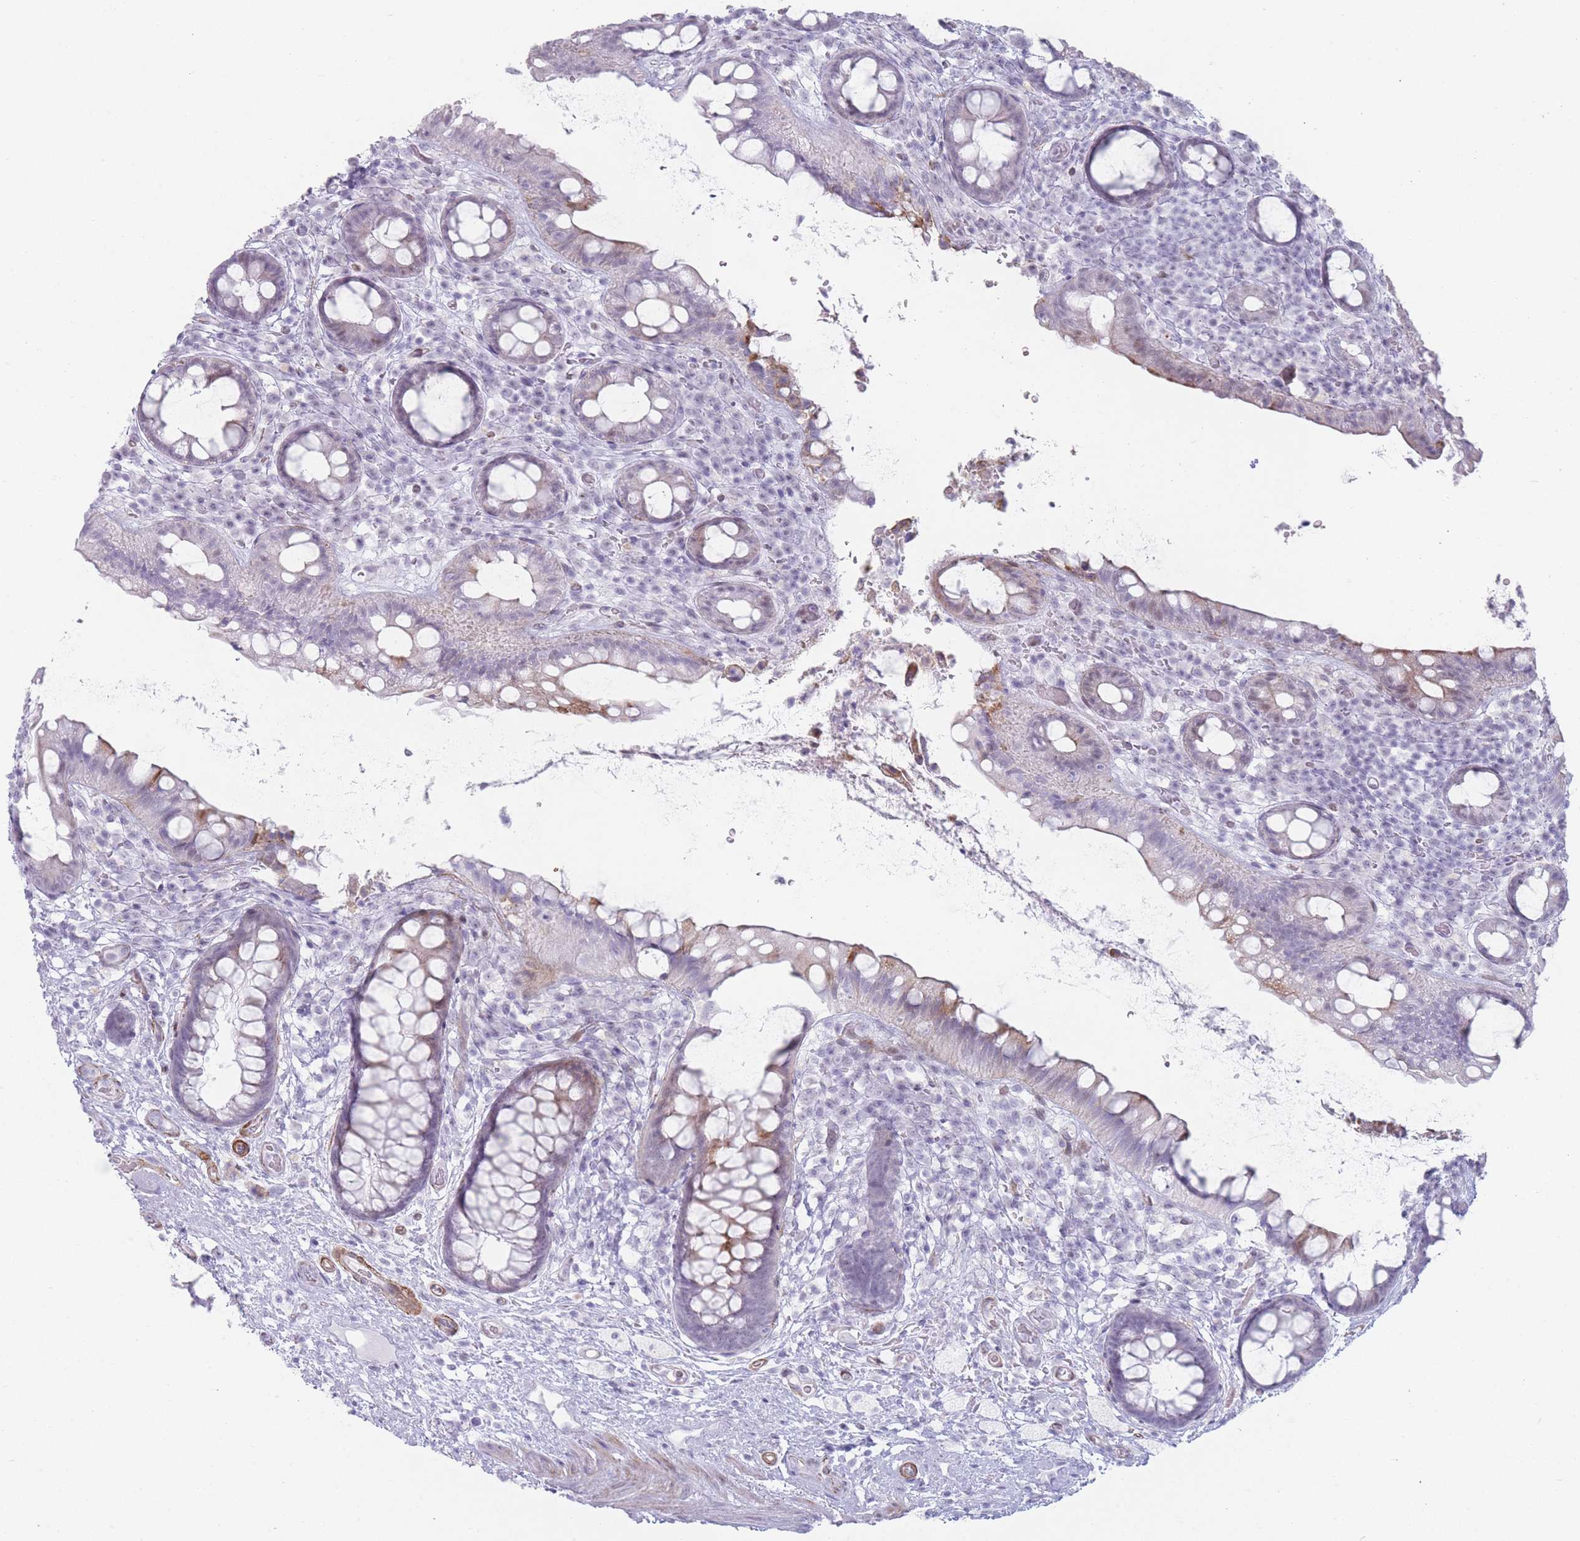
{"staining": {"intensity": "weak", "quantity": "<25%", "location": "cytoplasmic/membranous"}, "tissue": "rectum", "cell_type": "Glandular cells", "image_type": "normal", "snomed": [{"axis": "morphology", "description": "Normal tissue, NOS"}, {"axis": "topography", "description": "Rectum"}, {"axis": "topography", "description": "Peripheral nerve tissue"}], "caption": "Immunohistochemistry (IHC) image of normal human rectum stained for a protein (brown), which demonstrates no positivity in glandular cells. (DAB (3,3'-diaminobenzidine) IHC with hematoxylin counter stain).", "gene": "IFNA10", "patient": {"sex": "female", "age": 69}}